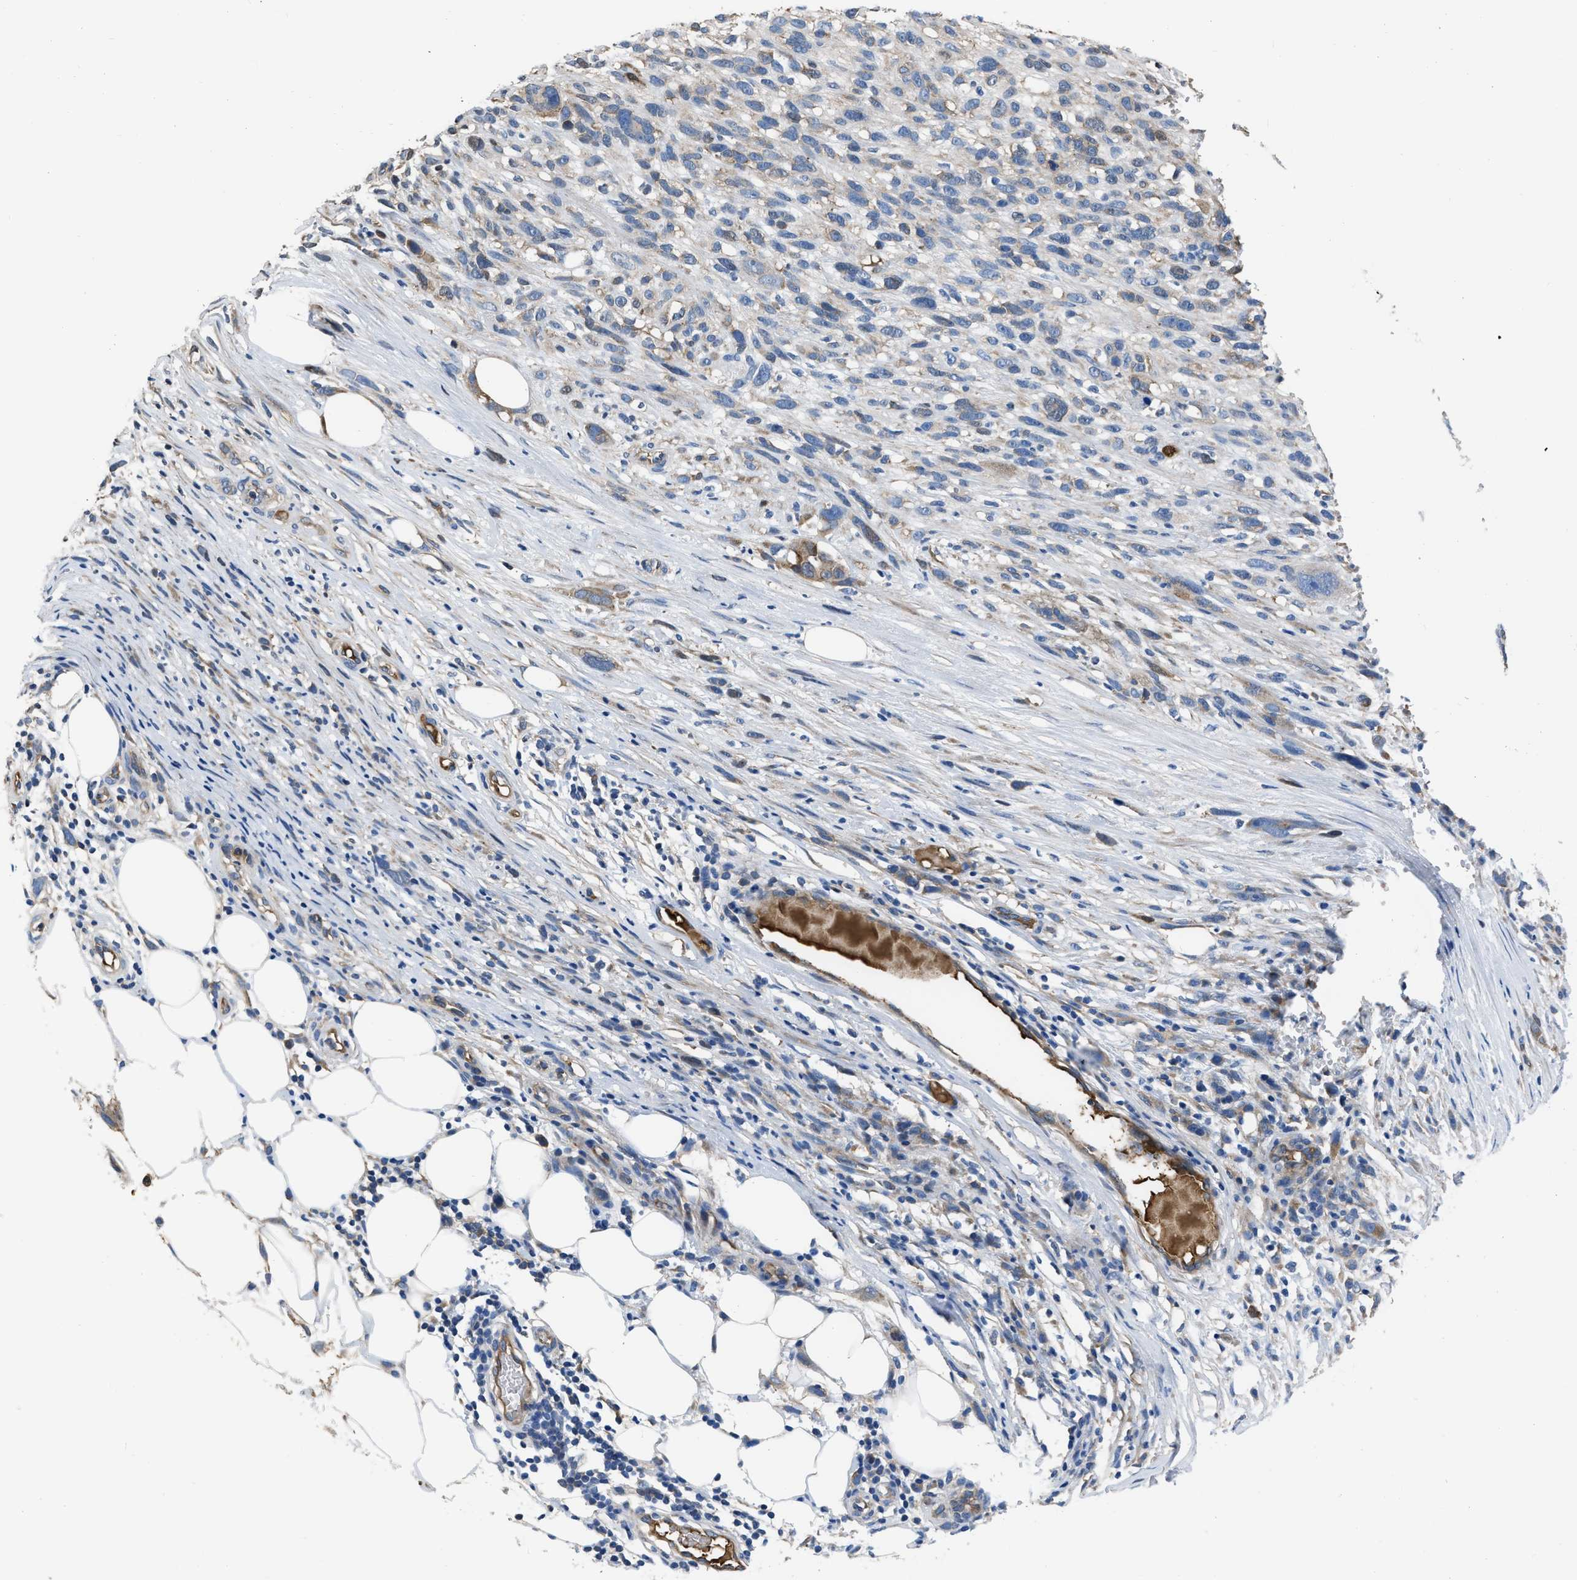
{"staining": {"intensity": "moderate", "quantity": "<25%", "location": "cytoplasmic/membranous"}, "tissue": "melanoma", "cell_type": "Tumor cells", "image_type": "cancer", "snomed": [{"axis": "morphology", "description": "Malignant melanoma, NOS"}, {"axis": "topography", "description": "Skin"}], "caption": "Immunohistochemical staining of human malignant melanoma reveals low levels of moderate cytoplasmic/membranous expression in approximately <25% of tumor cells. The protein of interest is stained brown, and the nuclei are stained in blue (DAB IHC with brightfield microscopy, high magnification).", "gene": "TRIOBP", "patient": {"sex": "female", "age": 55}}